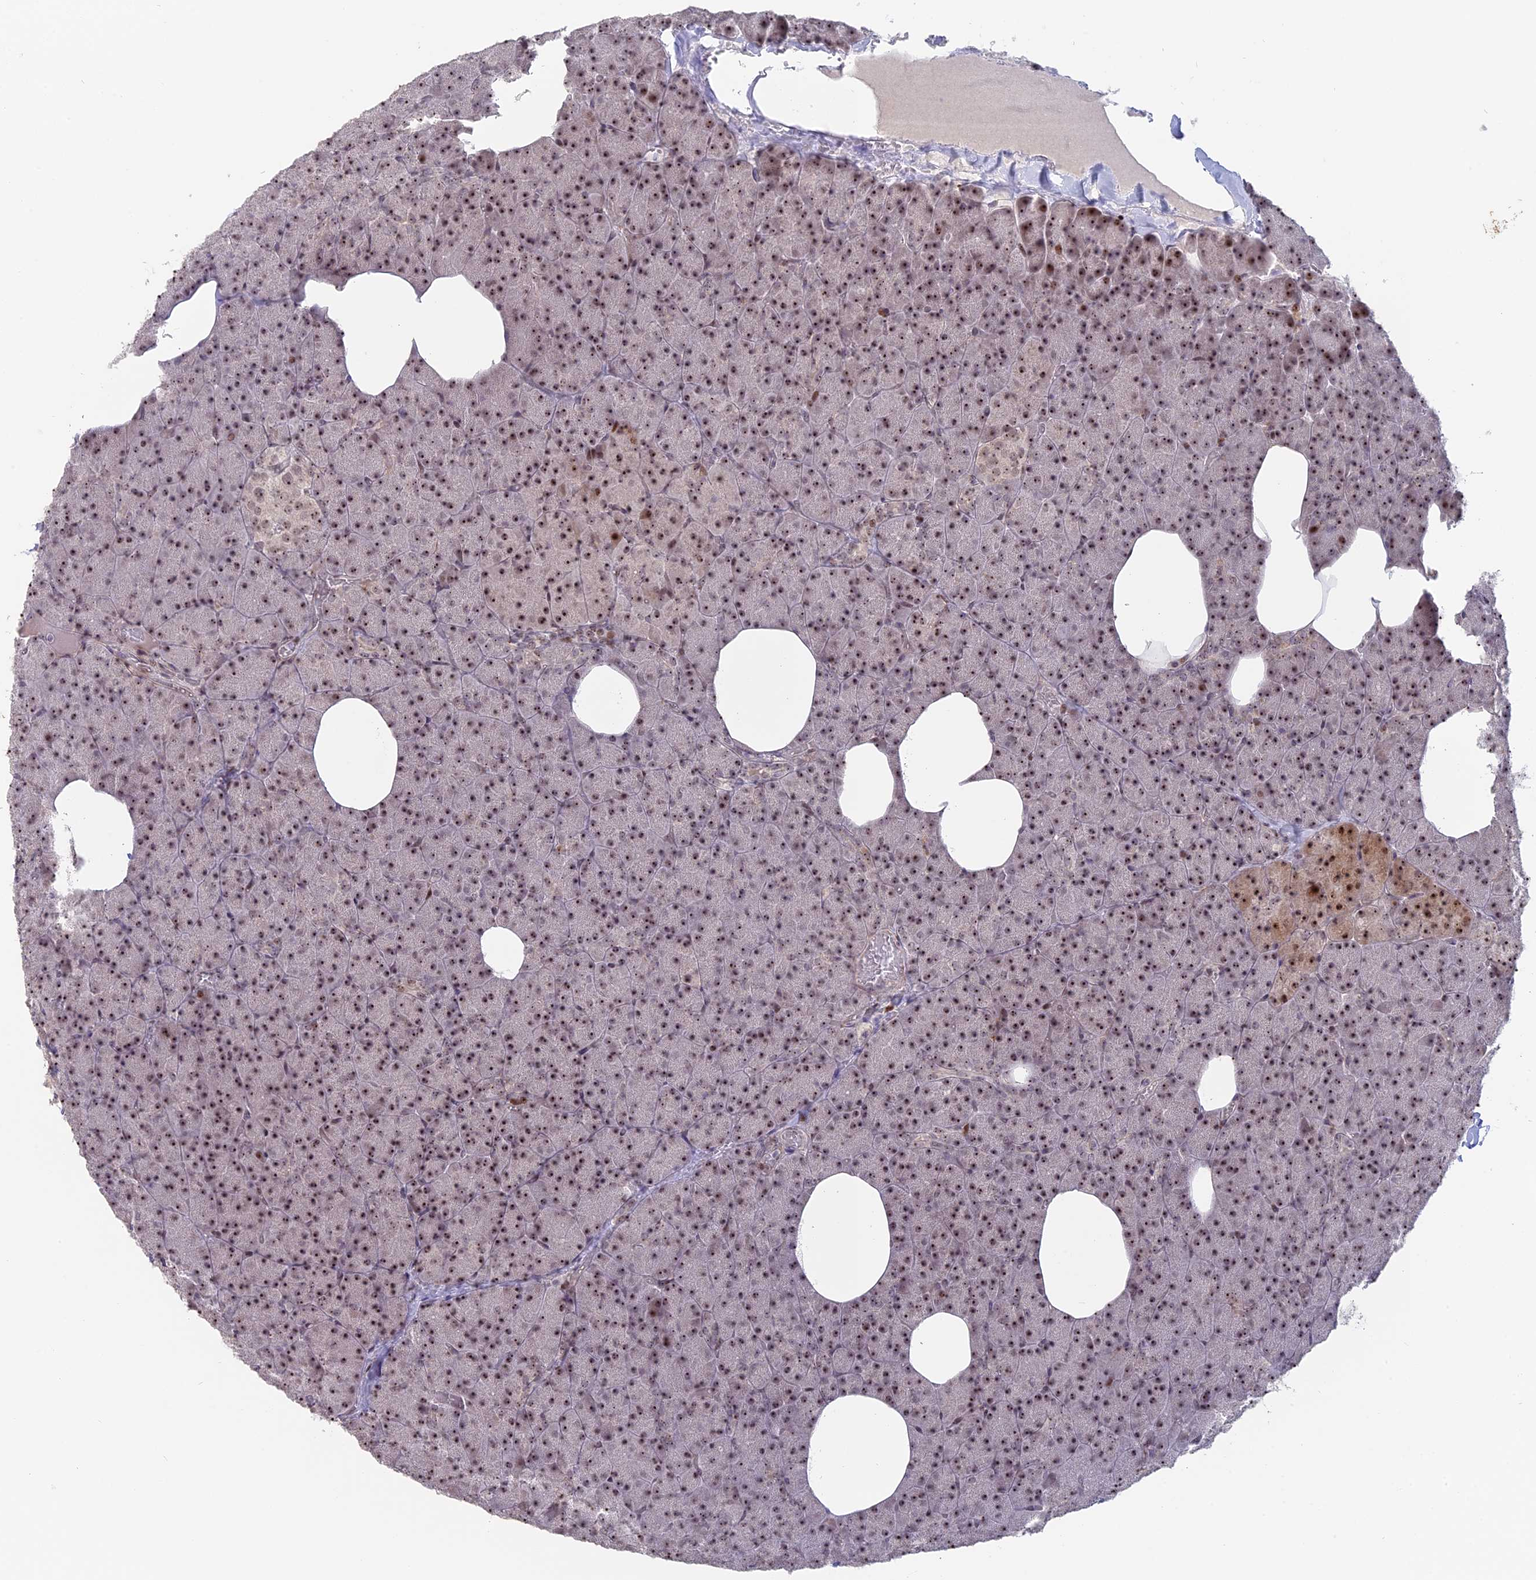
{"staining": {"intensity": "moderate", "quantity": ">75%", "location": "nuclear"}, "tissue": "pancreas", "cell_type": "Exocrine glandular cells", "image_type": "normal", "snomed": [{"axis": "morphology", "description": "Normal tissue, NOS"}, {"axis": "morphology", "description": "Carcinoid, malignant, NOS"}, {"axis": "topography", "description": "Pancreas"}], "caption": "Immunohistochemistry (IHC) (DAB (3,3'-diaminobenzidine)) staining of unremarkable pancreas exhibits moderate nuclear protein staining in approximately >75% of exocrine glandular cells.", "gene": "FAM131A", "patient": {"sex": "female", "age": 35}}